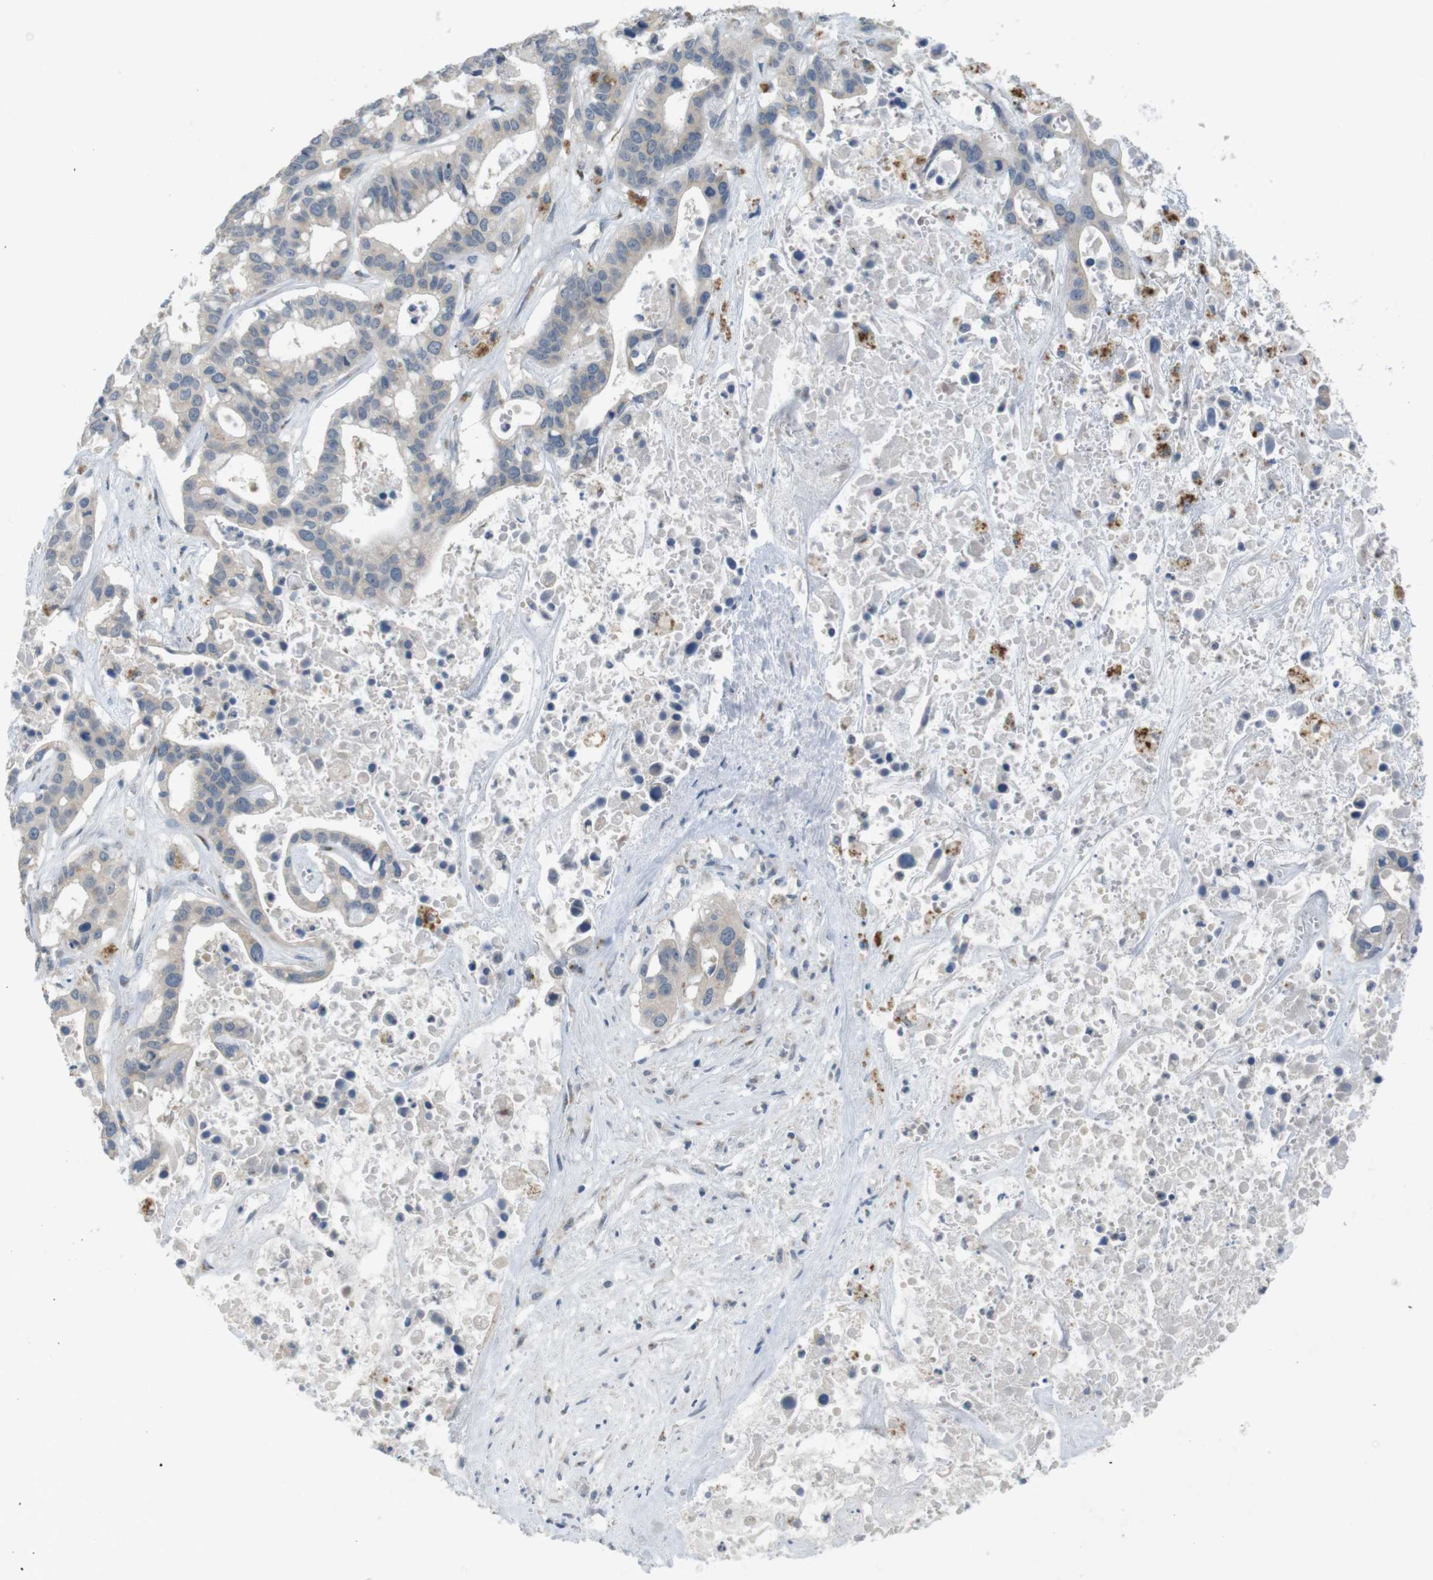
{"staining": {"intensity": "weak", "quantity": "<25%", "location": "cytoplasmic/membranous"}, "tissue": "liver cancer", "cell_type": "Tumor cells", "image_type": "cancer", "snomed": [{"axis": "morphology", "description": "Cholangiocarcinoma"}, {"axis": "topography", "description": "Liver"}], "caption": "A photomicrograph of liver cancer stained for a protein exhibits no brown staining in tumor cells. Brightfield microscopy of immunohistochemistry stained with DAB (brown) and hematoxylin (blue), captured at high magnification.", "gene": "YIPF3", "patient": {"sex": "female", "age": 65}}